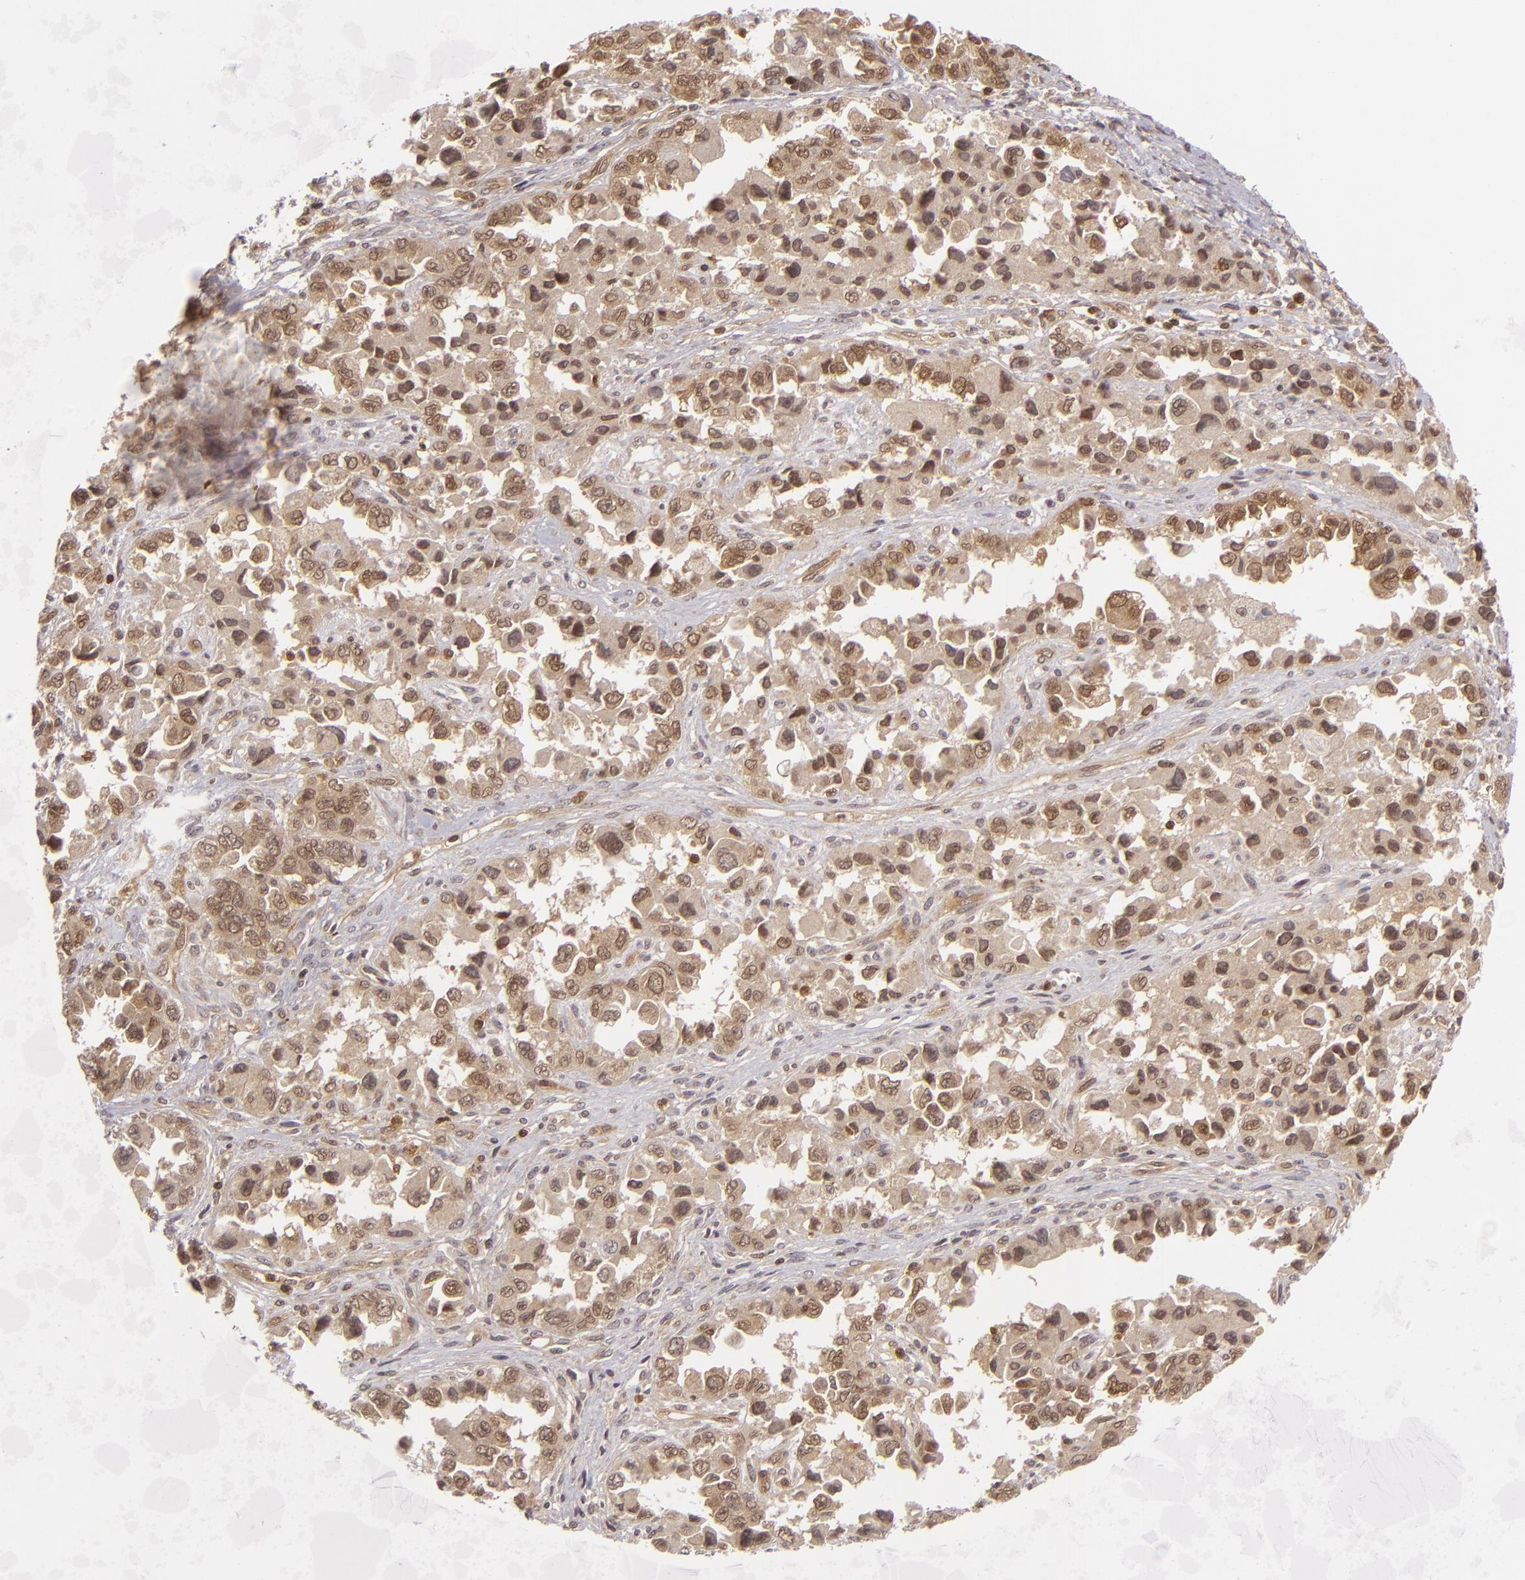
{"staining": {"intensity": "moderate", "quantity": "25%-75%", "location": "cytoplasmic/membranous,nuclear"}, "tissue": "ovarian cancer", "cell_type": "Tumor cells", "image_type": "cancer", "snomed": [{"axis": "morphology", "description": "Cystadenocarcinoma, serous, NOS"}, {"axis": "topography", "description": "Ovary"}], "caption": "An immunohistochemistry photomicrograph of tumor tissue is shown. Protein staining in brown highlights moderate cytoplasmic/membranous and nuclear positivity in serous cystadenocarcinoma (ovarian) within tumor cells.", "gene": "ZBTB33", "patient": {"sex": "female", "age": 84}}